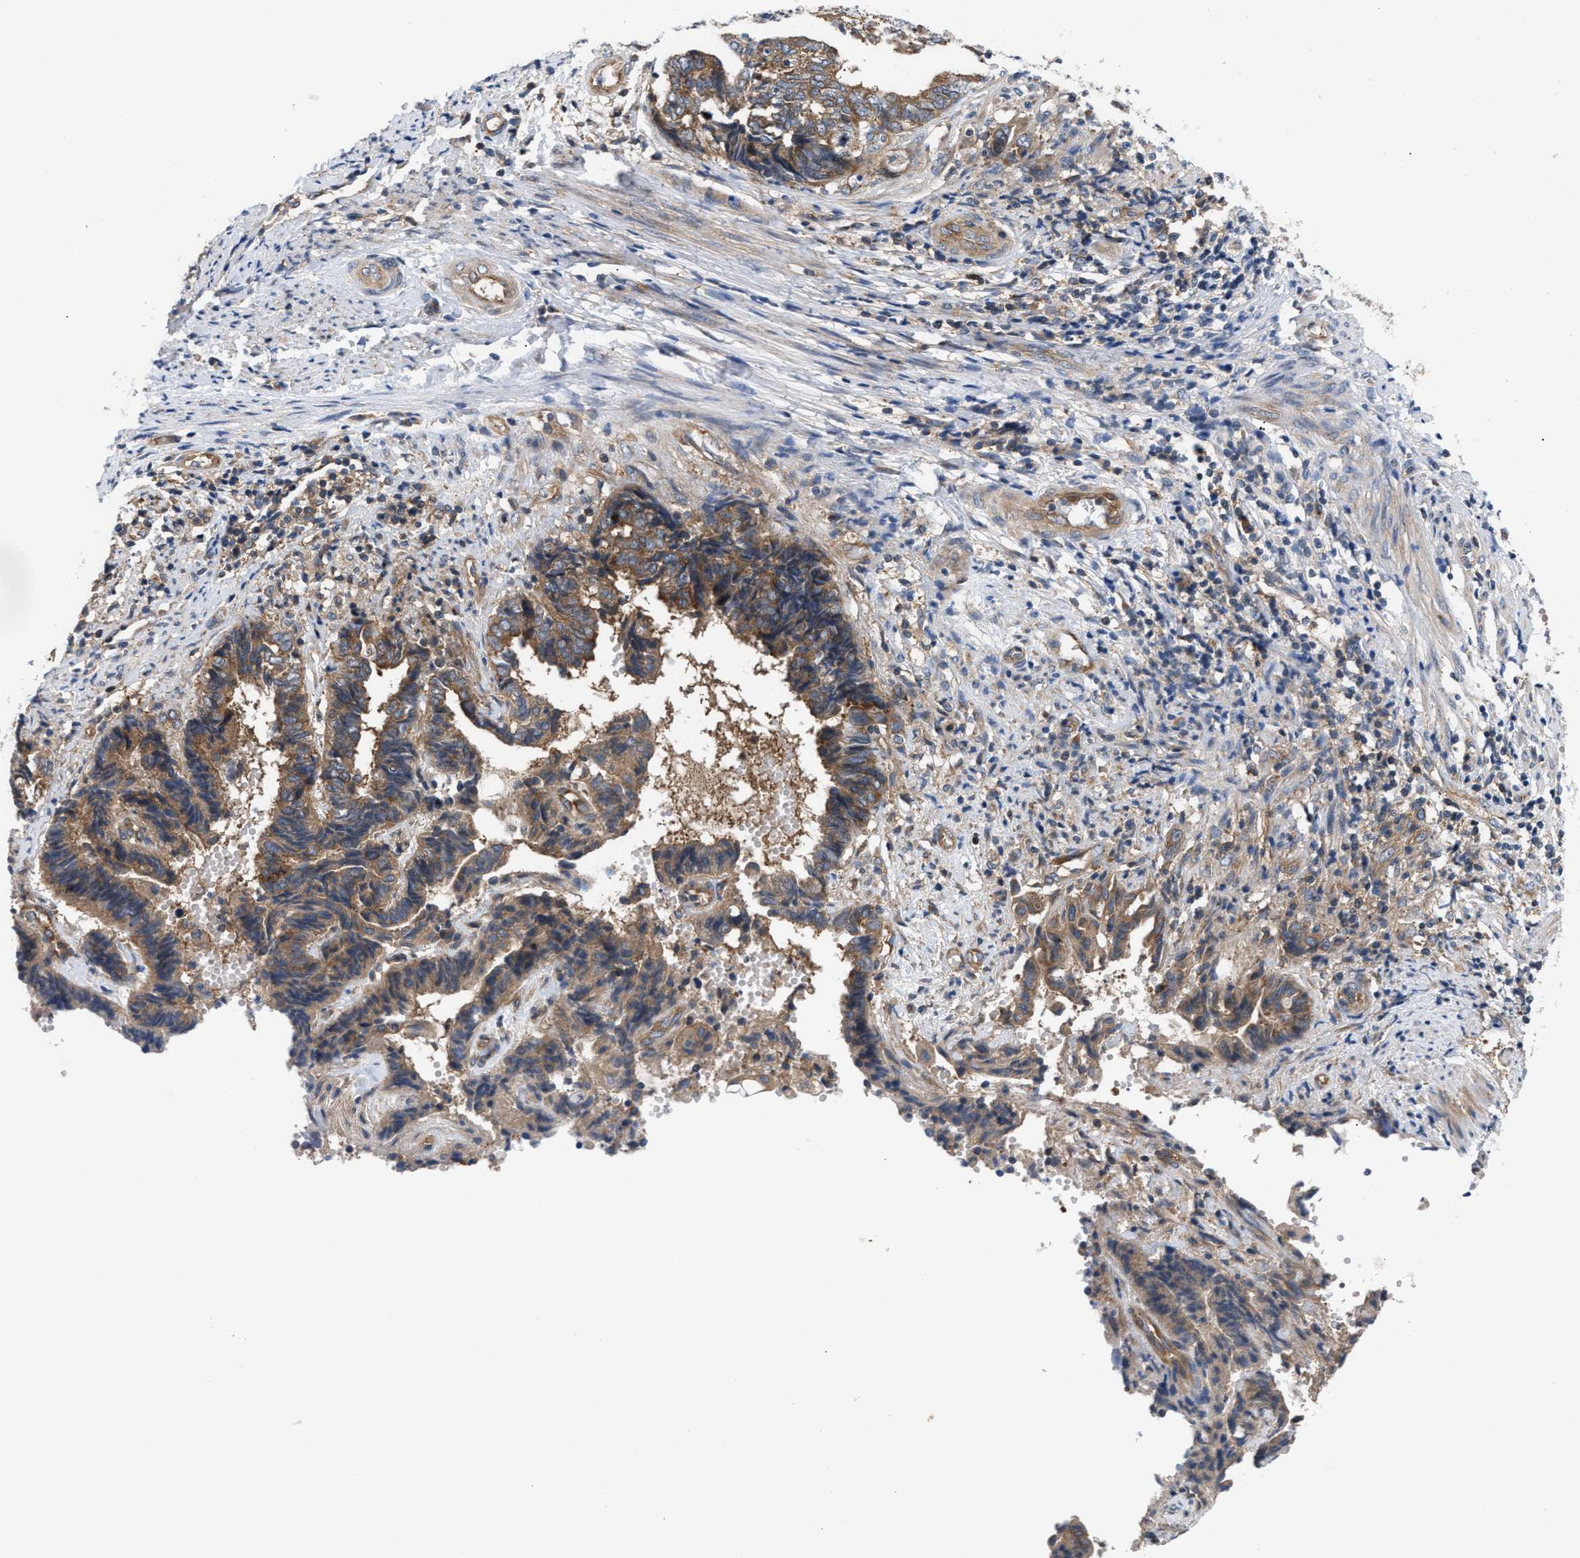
{"staining": {"intensity": "moderate", "quantity": ">75%", "location": "cytoplasmic/membranous"}, "tissue": "endometrial cancer", "cell_type": "Tumor cells", "image_type": "cancer", "snomed": [{"axis": "morphology", "description": "Adenocarcinoma, NOS"}, {"axis": "topography", "description": "Uterus"}, {"axis": "topography", "description": "Endometrium"}], "caption": "Moderate cytoplasmic/membranous expression for a protein is identified in approximately >75% of tumor cells of adenocarcinoma (endometrial) using immunohistochemistry (IHC).", "gene": "LAPTM4B", "patient": {"sex": "female", "age": 70}}